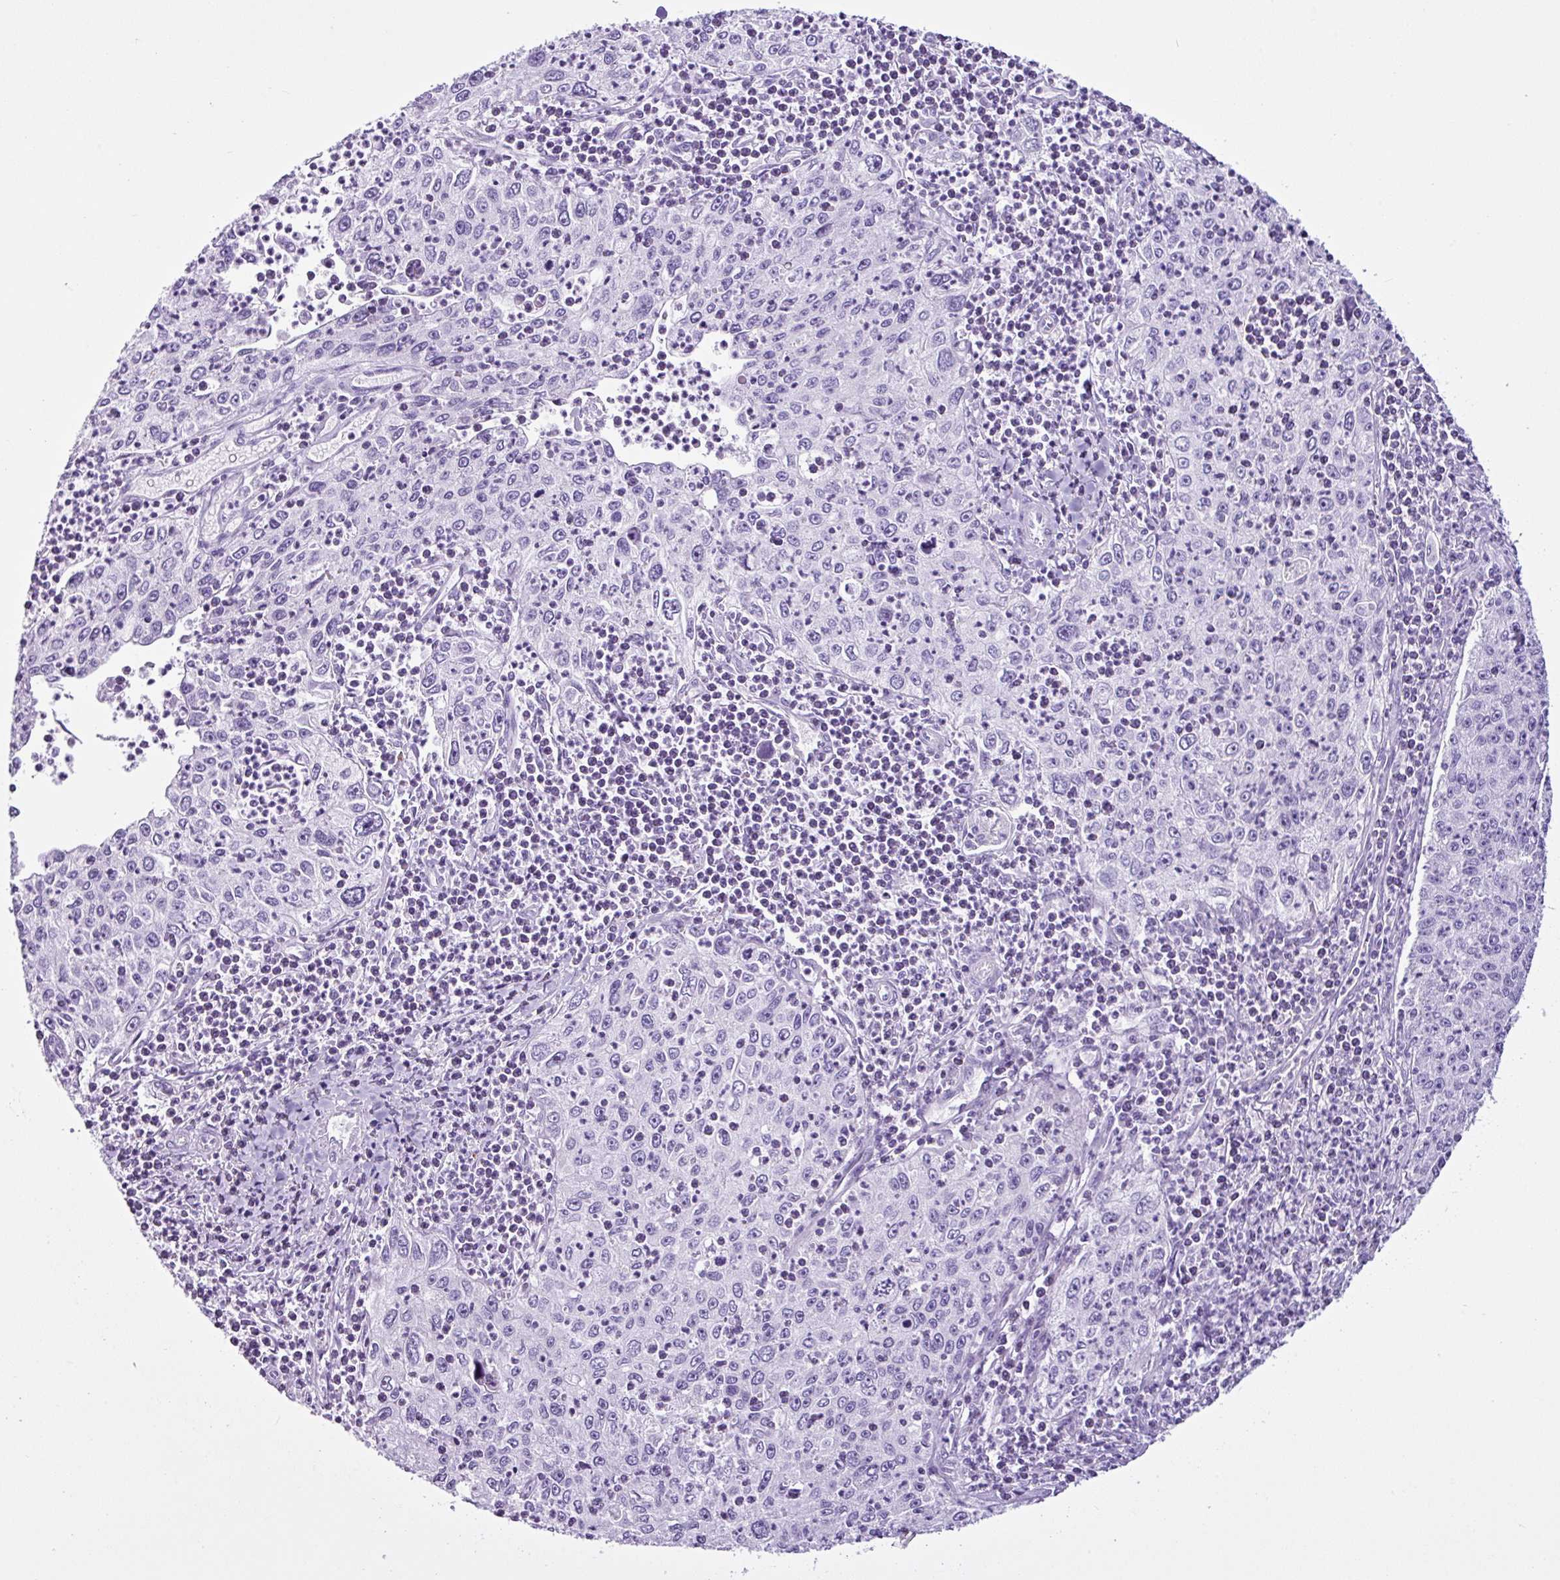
{"staining": {"intensity": "negative", "quantity": "none", "location": "none"}, "tissue": "cervical cancer", "cell_type": "Tumor cells", "image_type": "cancer", "snomed": [{"axis": "morphology", "description": "Squamous cell carcinoma, NOS"}, {"axis": "topography", "description": "Cervix"}], "caption": "Immunohistochemistry (IHC) photomicrograph of human cervical squamous cell carcinoma stained for a protein (brown), which reveals no expression in tumor cells.", "gene": "LILRB4", "patient": {"sex": "female", "age": 30}}